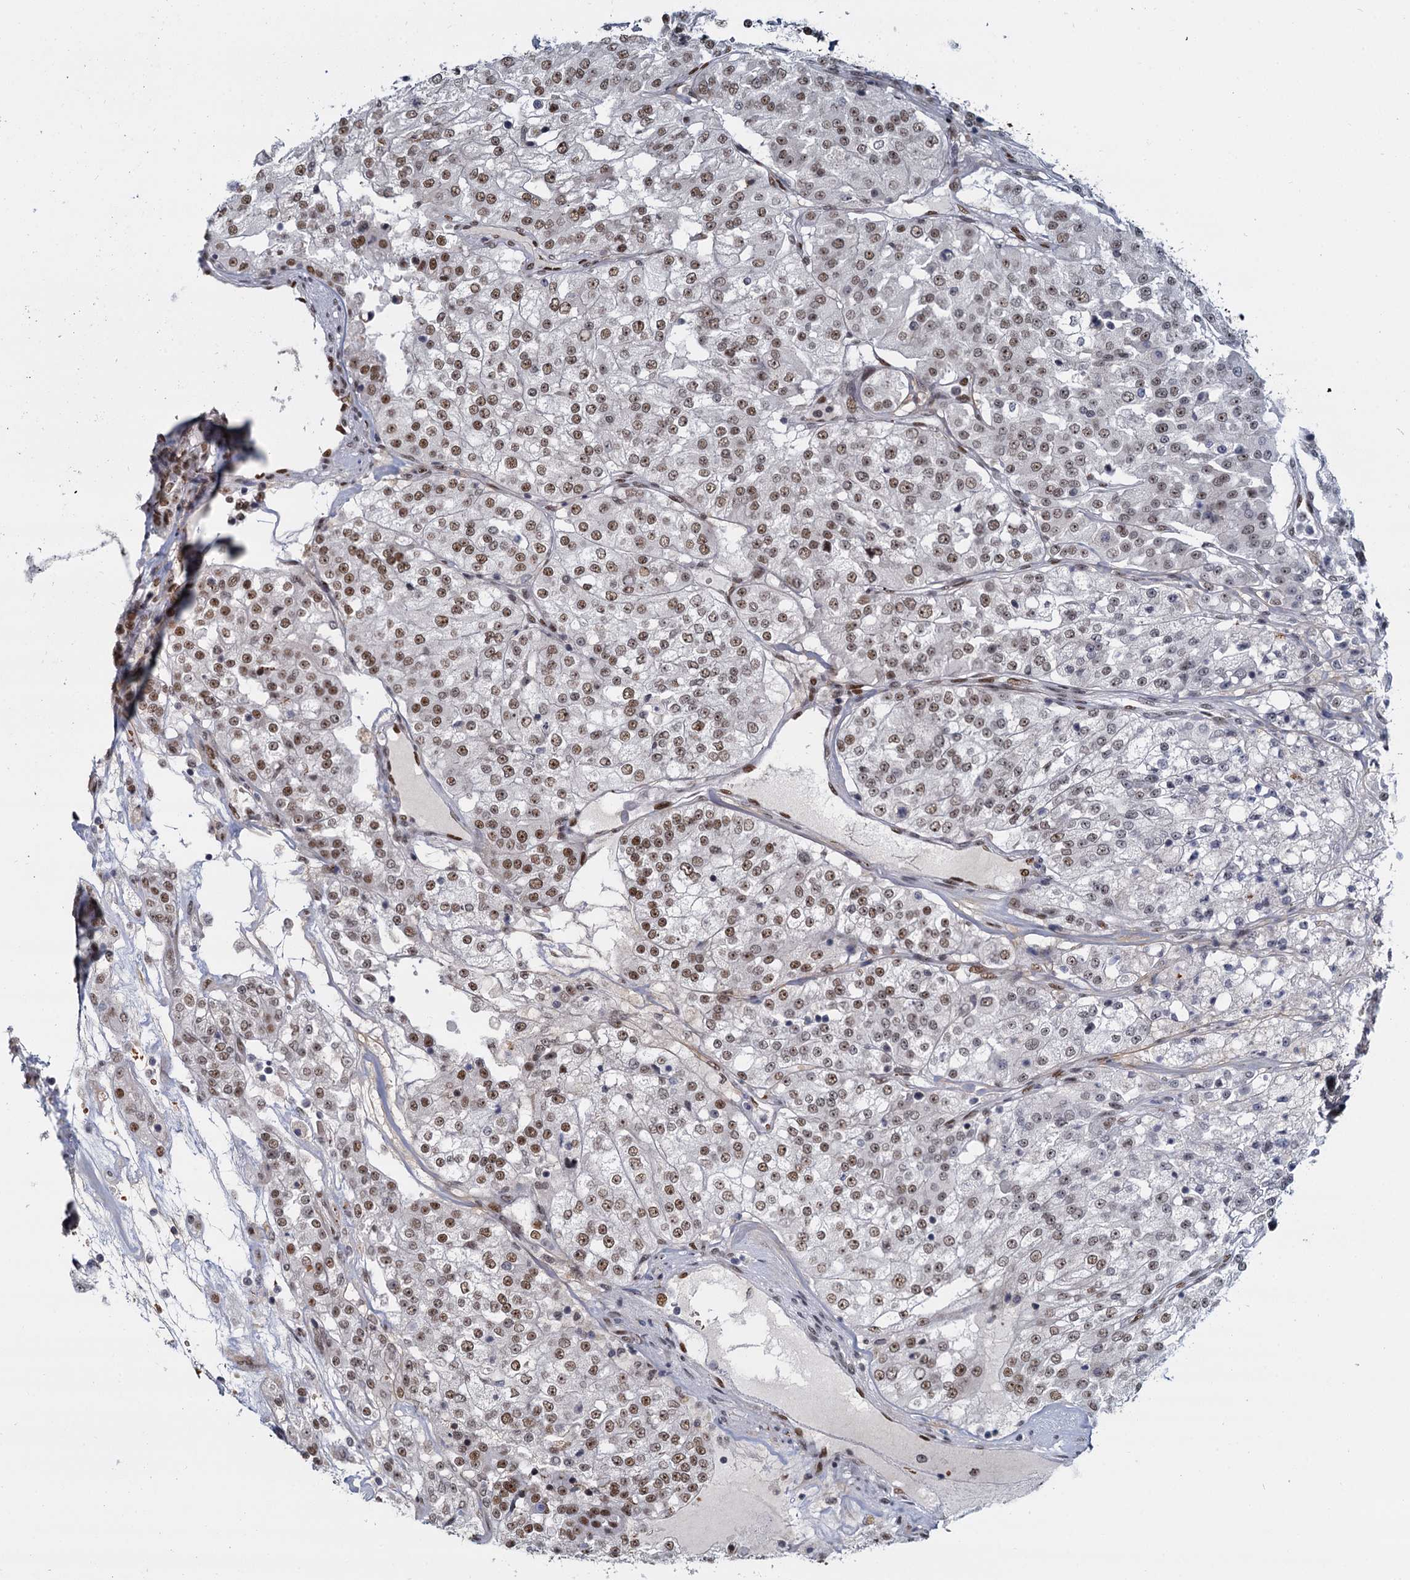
{"staining": {"intensity": "moderate", "quantity": "25%-75%", "location": "nuclear"}, "tissue": "renal cancer", "cell_type": "Tumor cells", "image_type": "cancer", "snomed": [{"axis": "morphology", "description": "Adenocarcinoma, NOS"}, {"axis": "topography", "description": "Kidney"}], "caption": "The micrograph displays staining of renal adenocarcinoma, revealing moderate nuclear protein expression (brown color) within tumor cells.", "gene": "RPRD1A", "patient": {"sex": "female", "age": 63}}